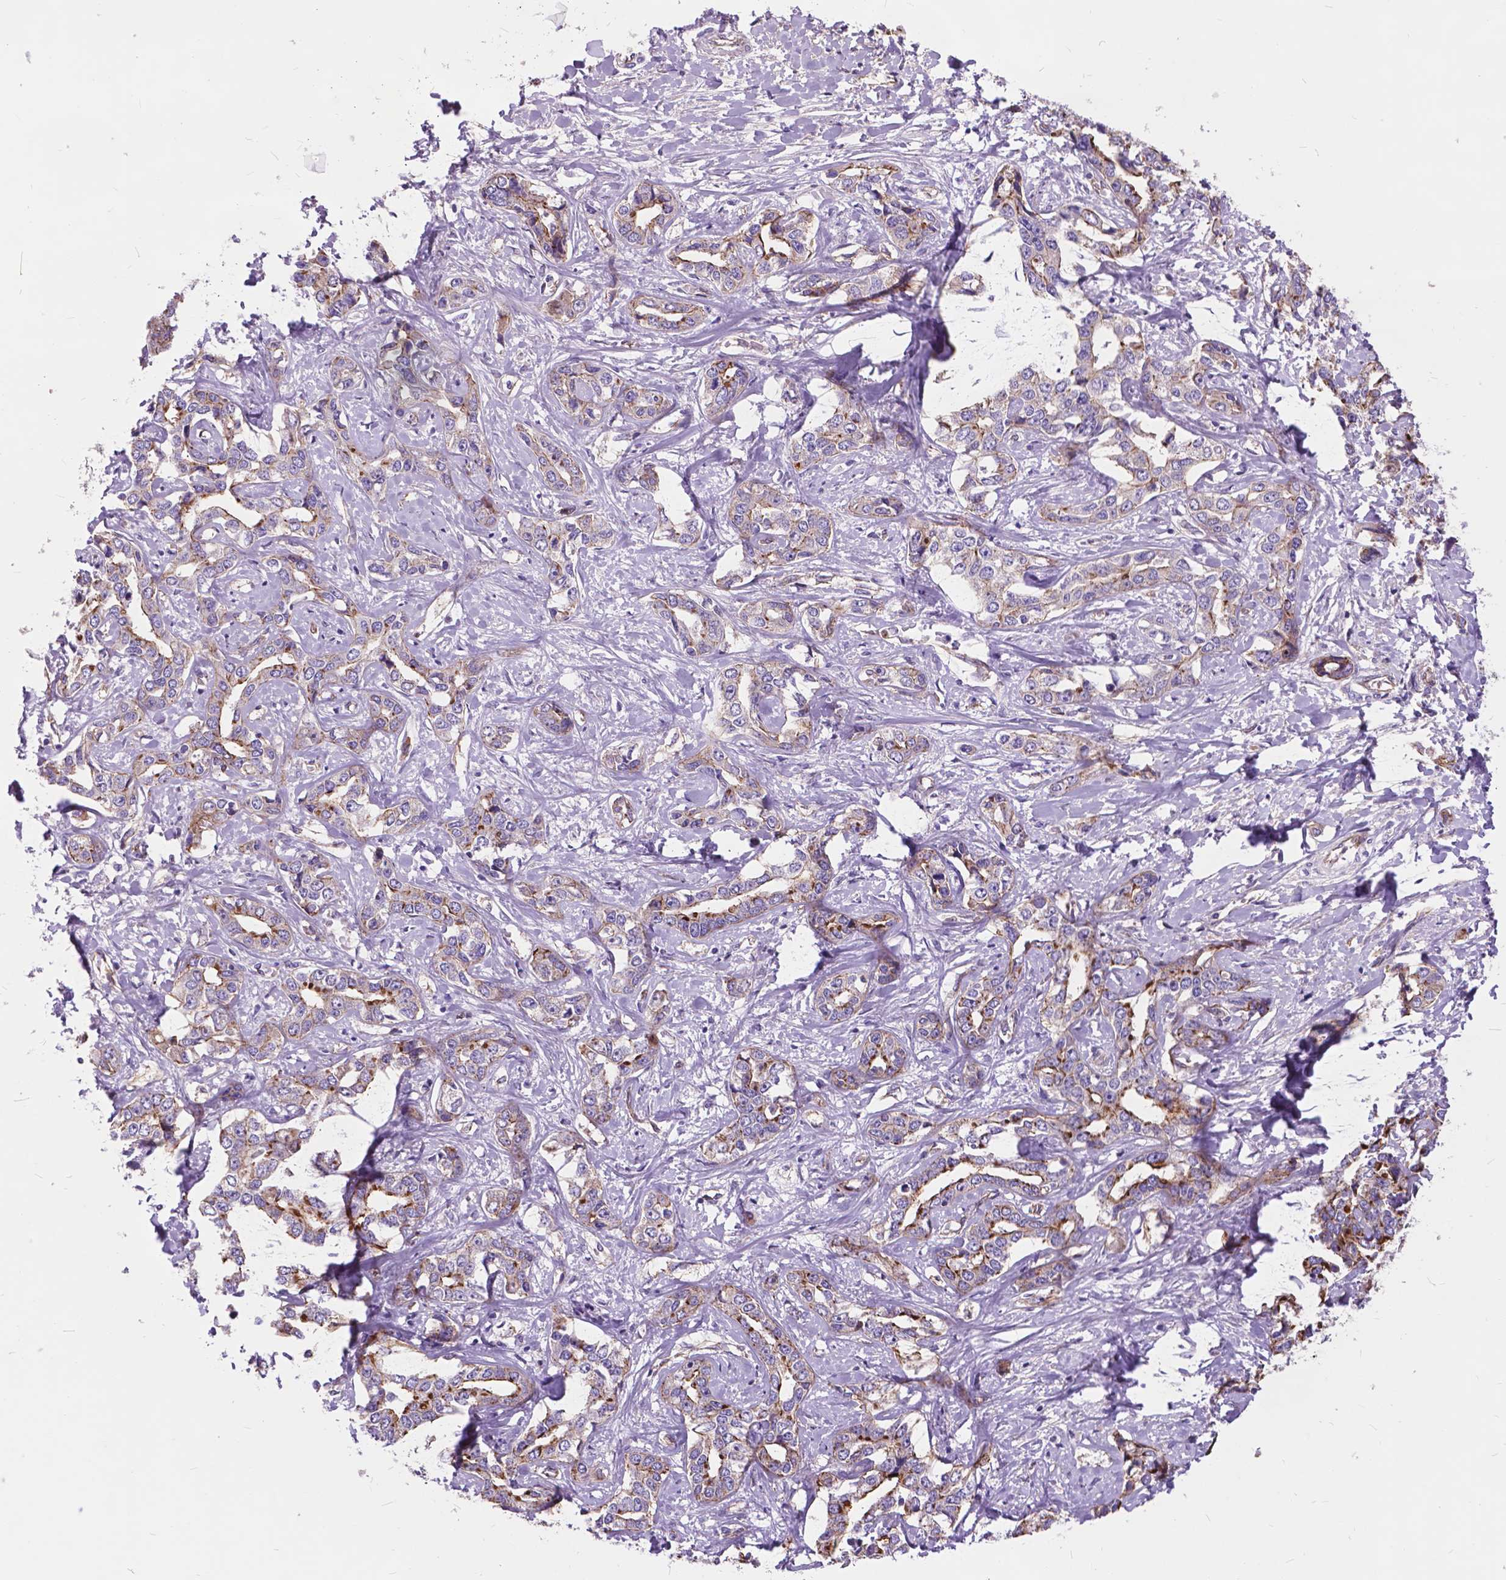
{"staining": {"intensity": "moderate", "quantity": "<25%", "location": "cytoplasmic/membranous"}, "tissue": "liver cancer", "cell_type": "Tumor cells", "image_type": "cancer", "snomed": [{"axis": "morphology", "description": "Cholangiocarcinoma"}, {"axis": "topography", "description": "Liver"}], "caption": "IHC of human liver cholangiocarcinoma demonstrates low levels of moderate cytoplasmic/membranous expression in approximately <25% of tumor cells.", "gene": "FLT4", "patient": {"sex": "male", "age": 59}}